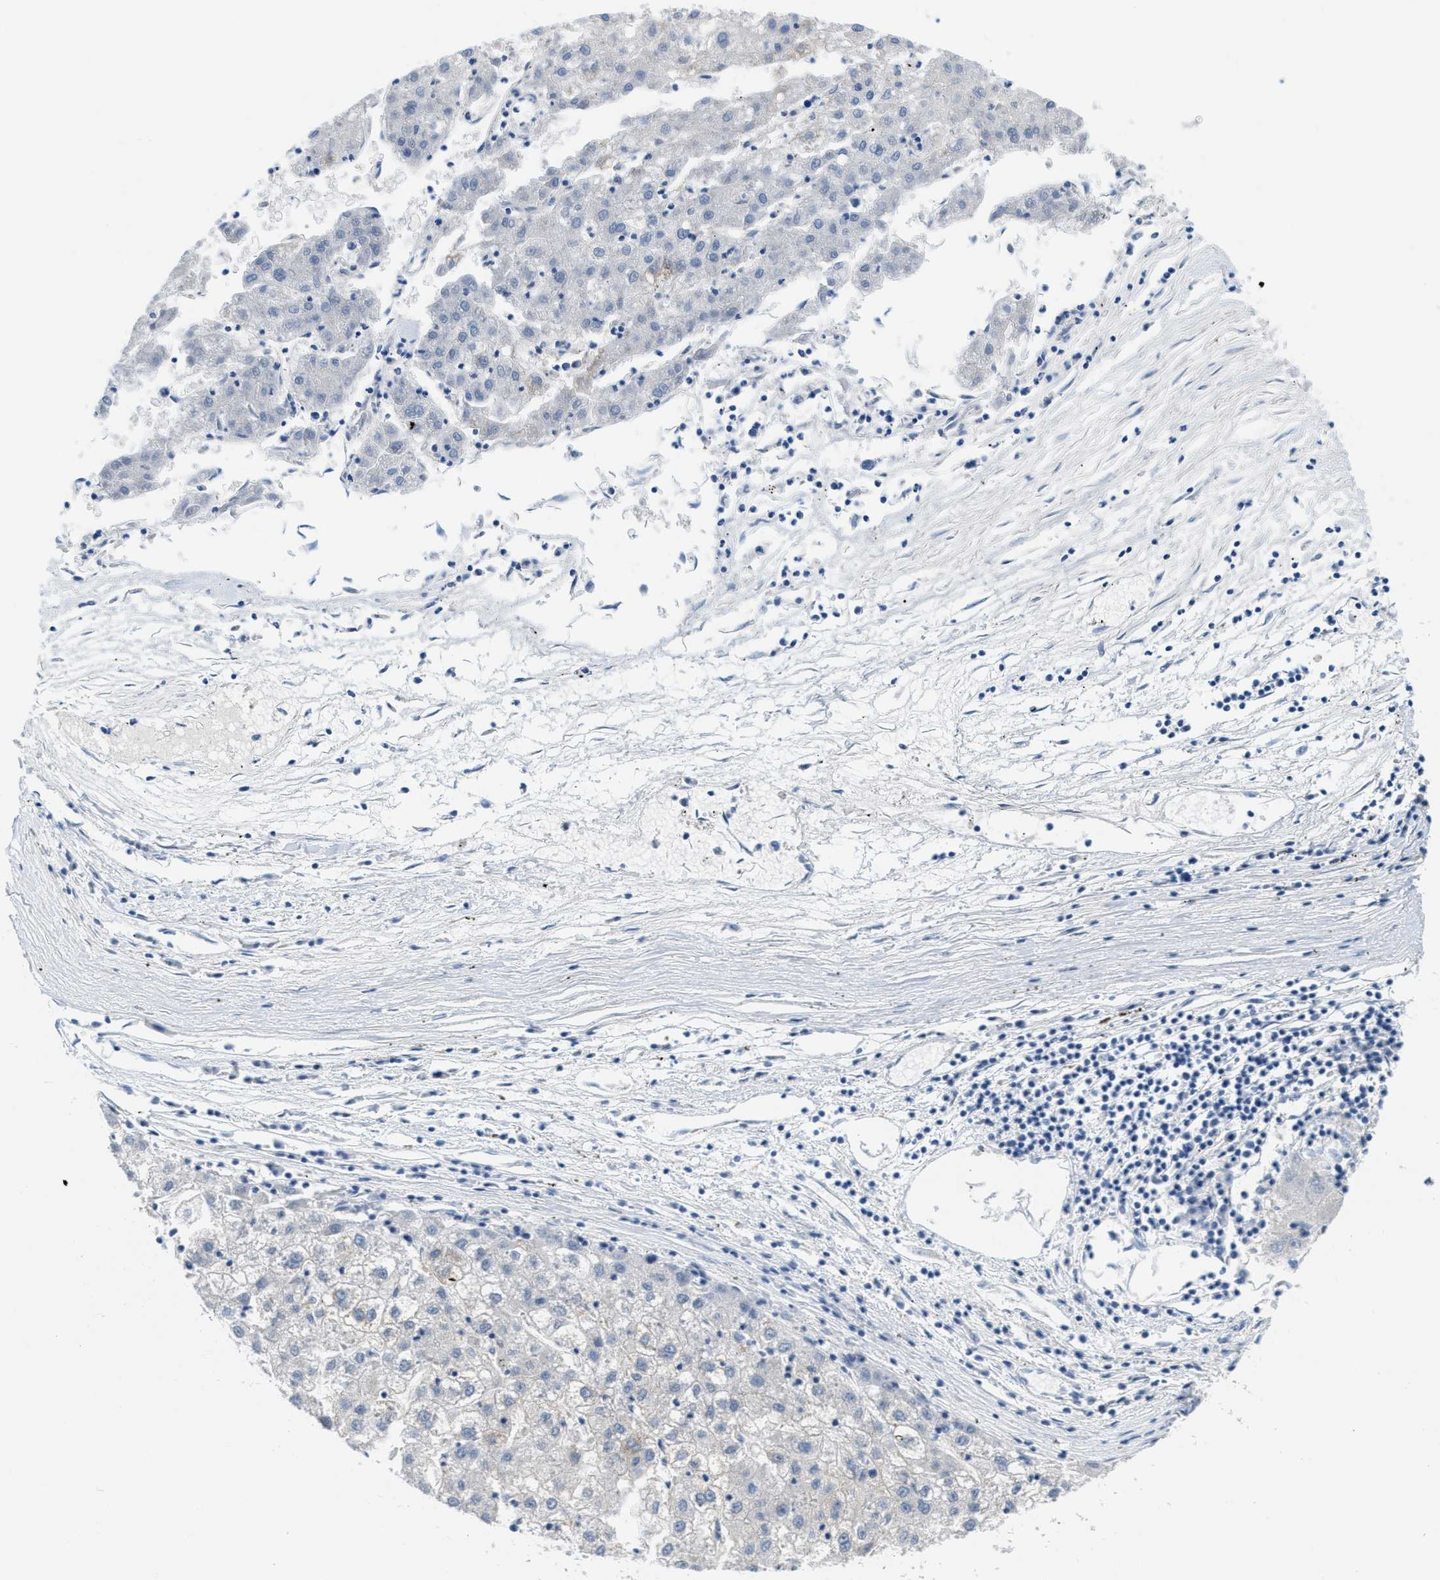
{"staining": {"intensity": "negative", "quantity": "none", "location": "none"}, "tissue": "liver cancer", "cell_type": "Tumor cells", "image_type": "cancer", "snomed": [{"axis": "morphology", "description": "Carcinoma, Hepatocellular, NOS"}, {"axis": "topography", "description": "Liver"}], "caption": "Liver hepatocellular carcinoma stained for a protein using immunohistochemistry displays no positivity tumor cells.", "gene": "KCNJ5", "patient": {"sex": "male", "age": 72}}